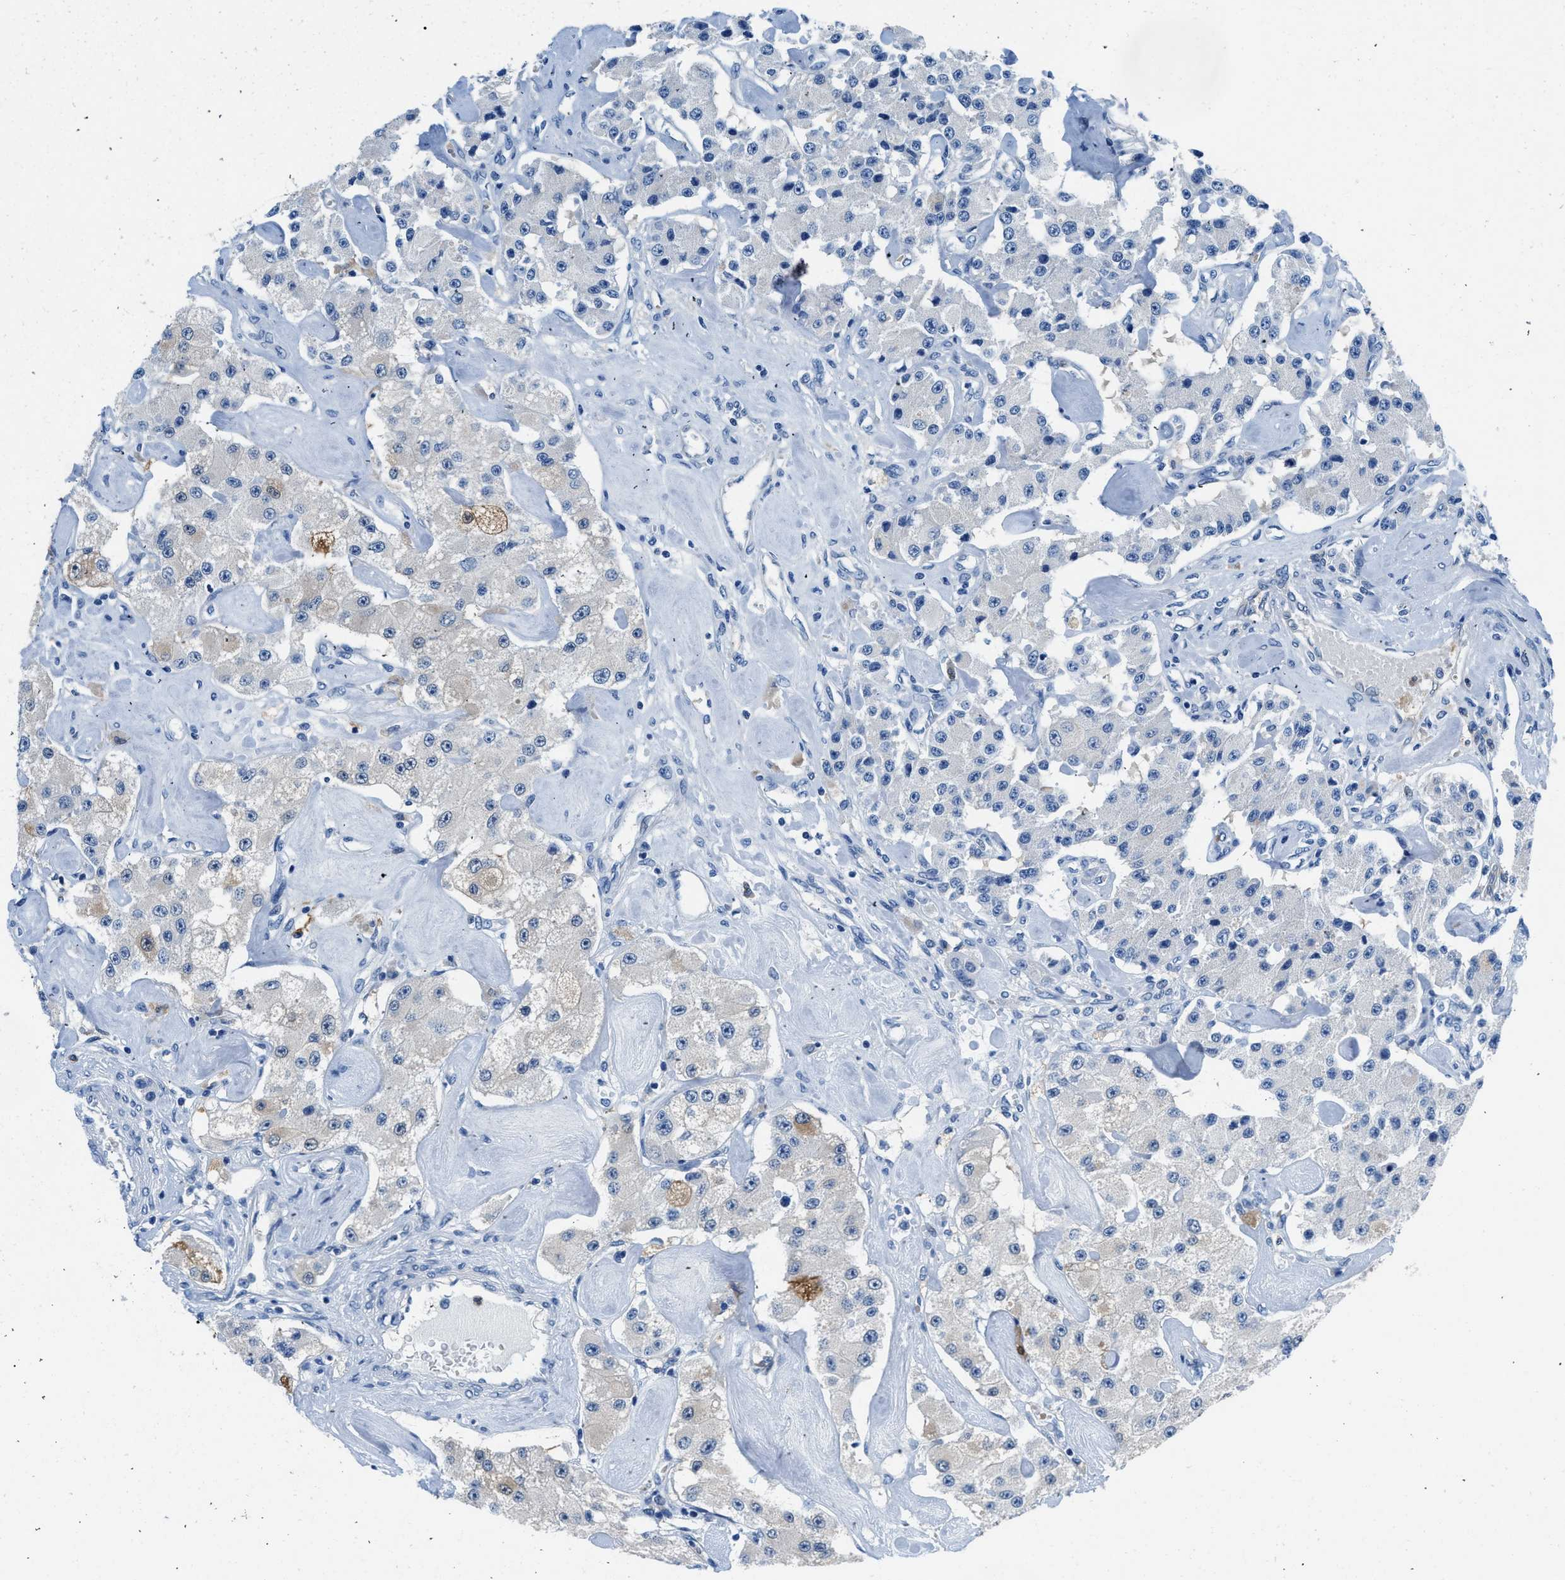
{"staining": {"intensity": "moderate", "quantity": "<25%", "location": "cytoplasmic/membranous"}, "tissue": "carcinoid", "cell_type": "Tumor cells", "image_type": "cancer", "snomed": [{"axis": "morphology", "description": "Carcinoid, malignant, NOS"}, {"axis": "topography", "description": "Pancreas"}], "caption": "The micrograph reveals staining of carcinoid, revealing moderate cytoplasmic/membranous protein positivity (brown color) within tumor cells.", "gene": "FADS6", "patient": {"sex": "male", "age": 41}}